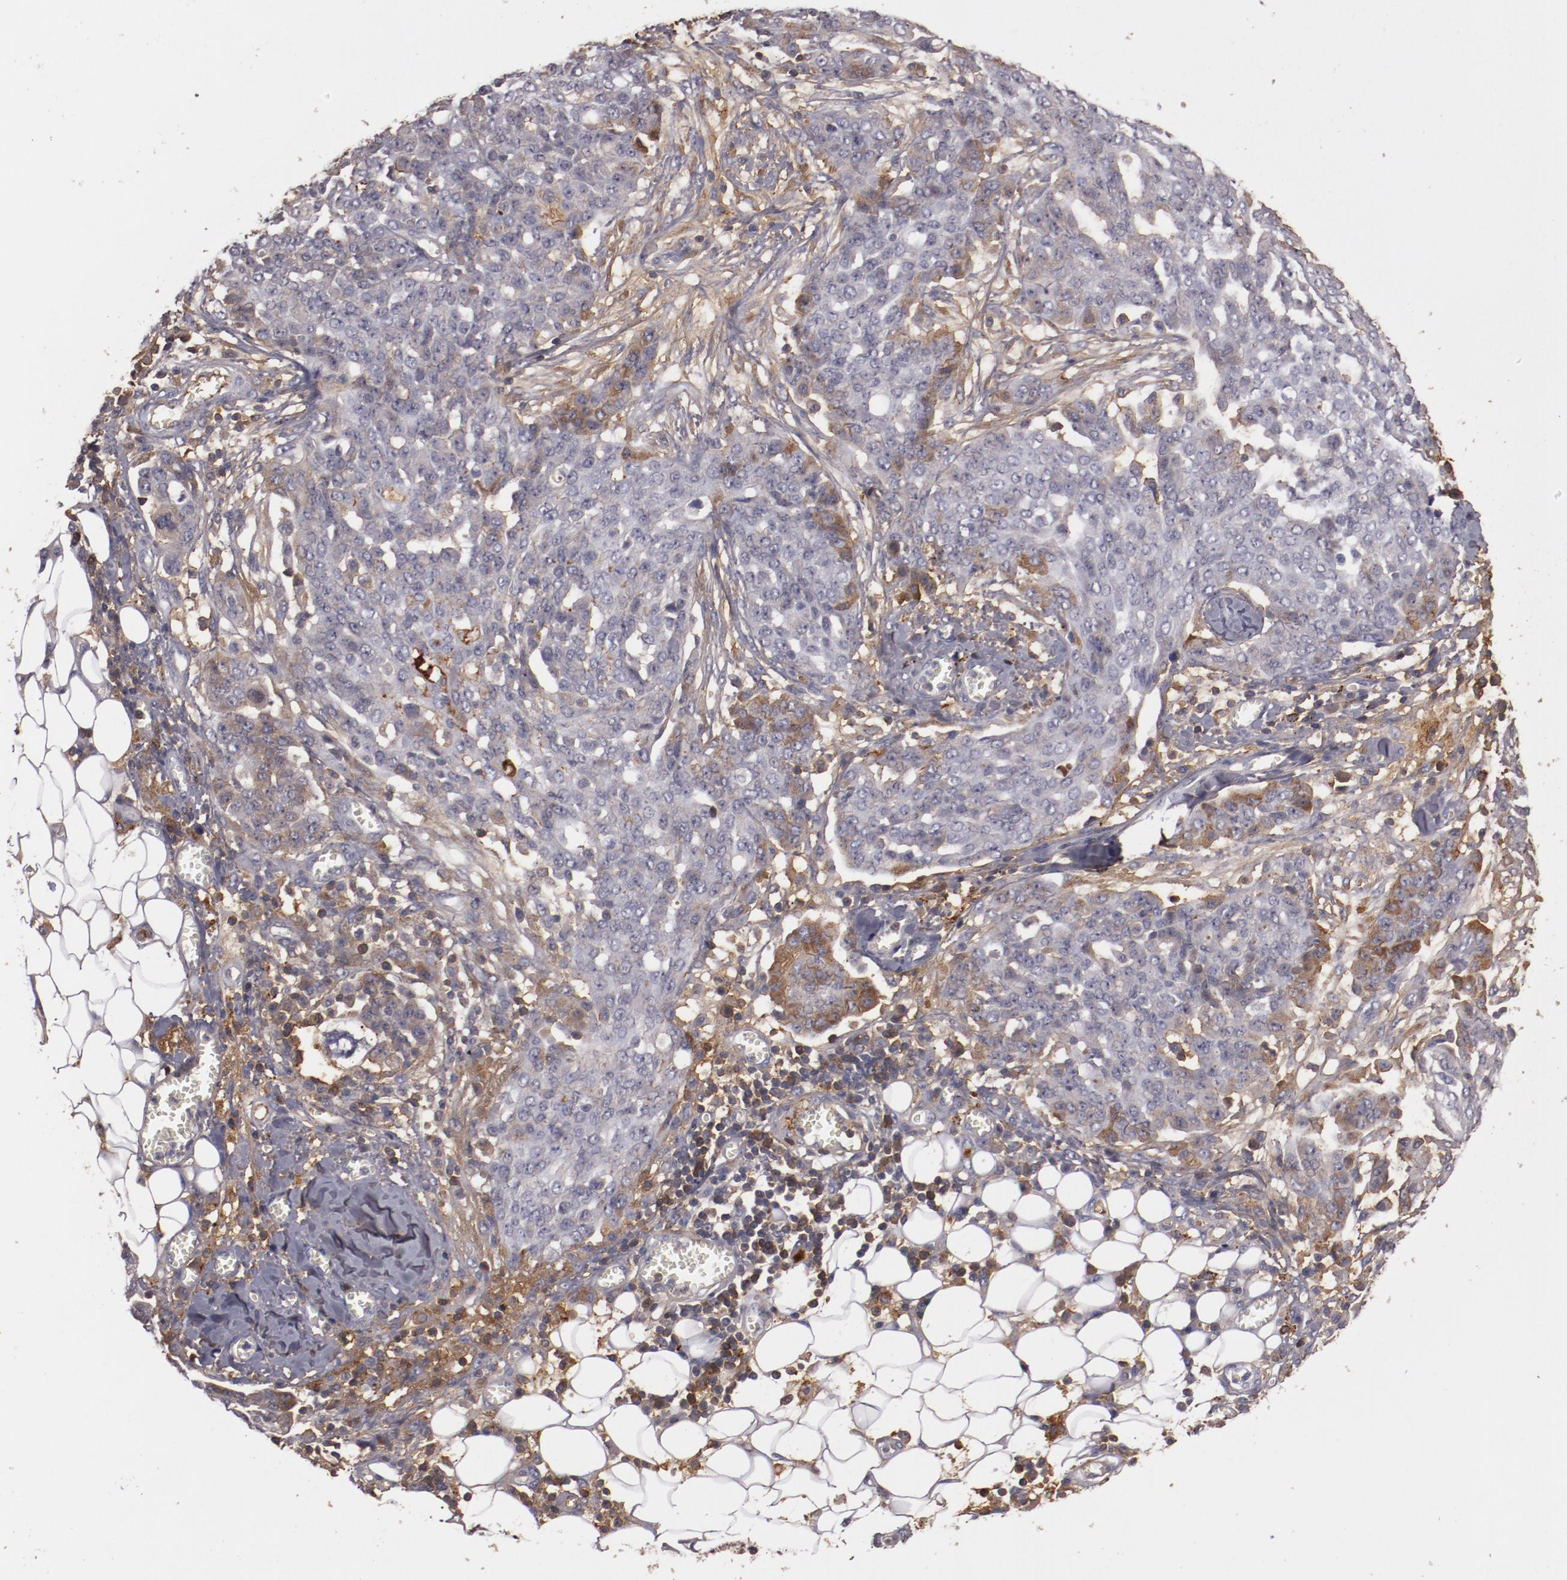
{"staining": {"intensity": "moderate", "quantity": "<25%", "location": "cytoplasmic/membranous"}, "tissue": "ovarian cancer", "cell_type": "Tumor cells", "image_type": "cancer", "snomed": [{"axis": "morphology", "description": "Cystadenocarcinoma, serous, NOS"}, {"axis": "topography", "description": "Soft tissue"}, {"axis": "topography", "description": "Ovary"}], "caption": "The micrograph shows immunohistochemical staining of ovarian serous cystadenocarcinoma. There is moderate cytoplasmic/membranous positivity is appreciated in approximately <25% of tumor cells. (Stains: DAB (3,3'-diaminobenzidine) in brown, nuclei in blue, Microscopy: brightfield microscopy at high magnification).", "gene": "MBL2", "patient": {"sex": "female", "age": 57}}